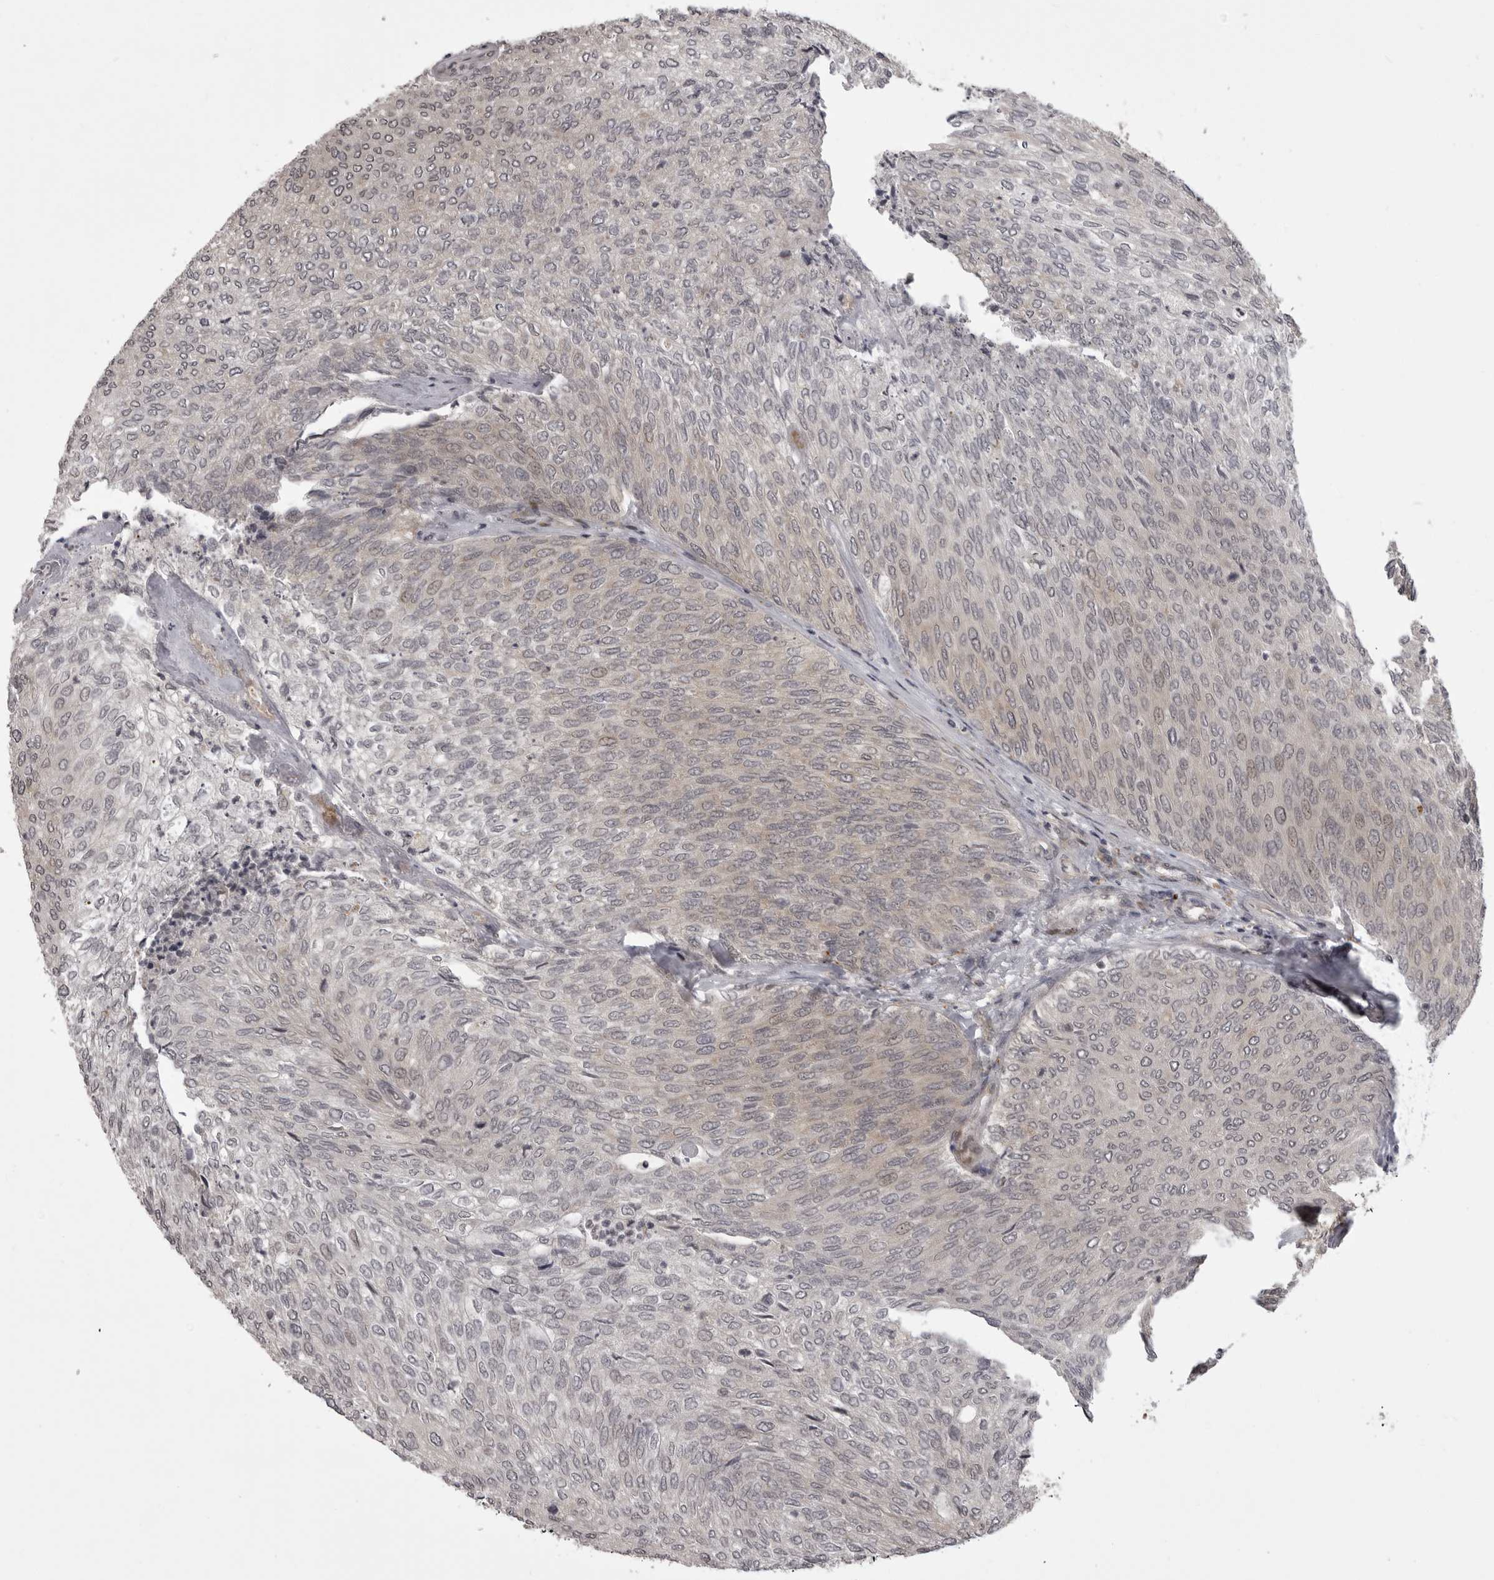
{"staining": {"intensity": "negative", "quantity": "none", "location": "none"}, "tissue": "urothelial cancer", "cell_type": "Tumor cells", "image_type": "cancer", "snomed": [{"axis": "morphology", "description": "Urothelial carcinoma, Low grade"}, {"axis": "topography", "description": "Urinary bladder"}], "caption": "Low-grade urothelial carcinoma stained for a protein using immunohistochemistry (IHC) reveals no staining tumor cells.", "gene": "C1orf109", "patient": {"sex": "female", "age": 79}}